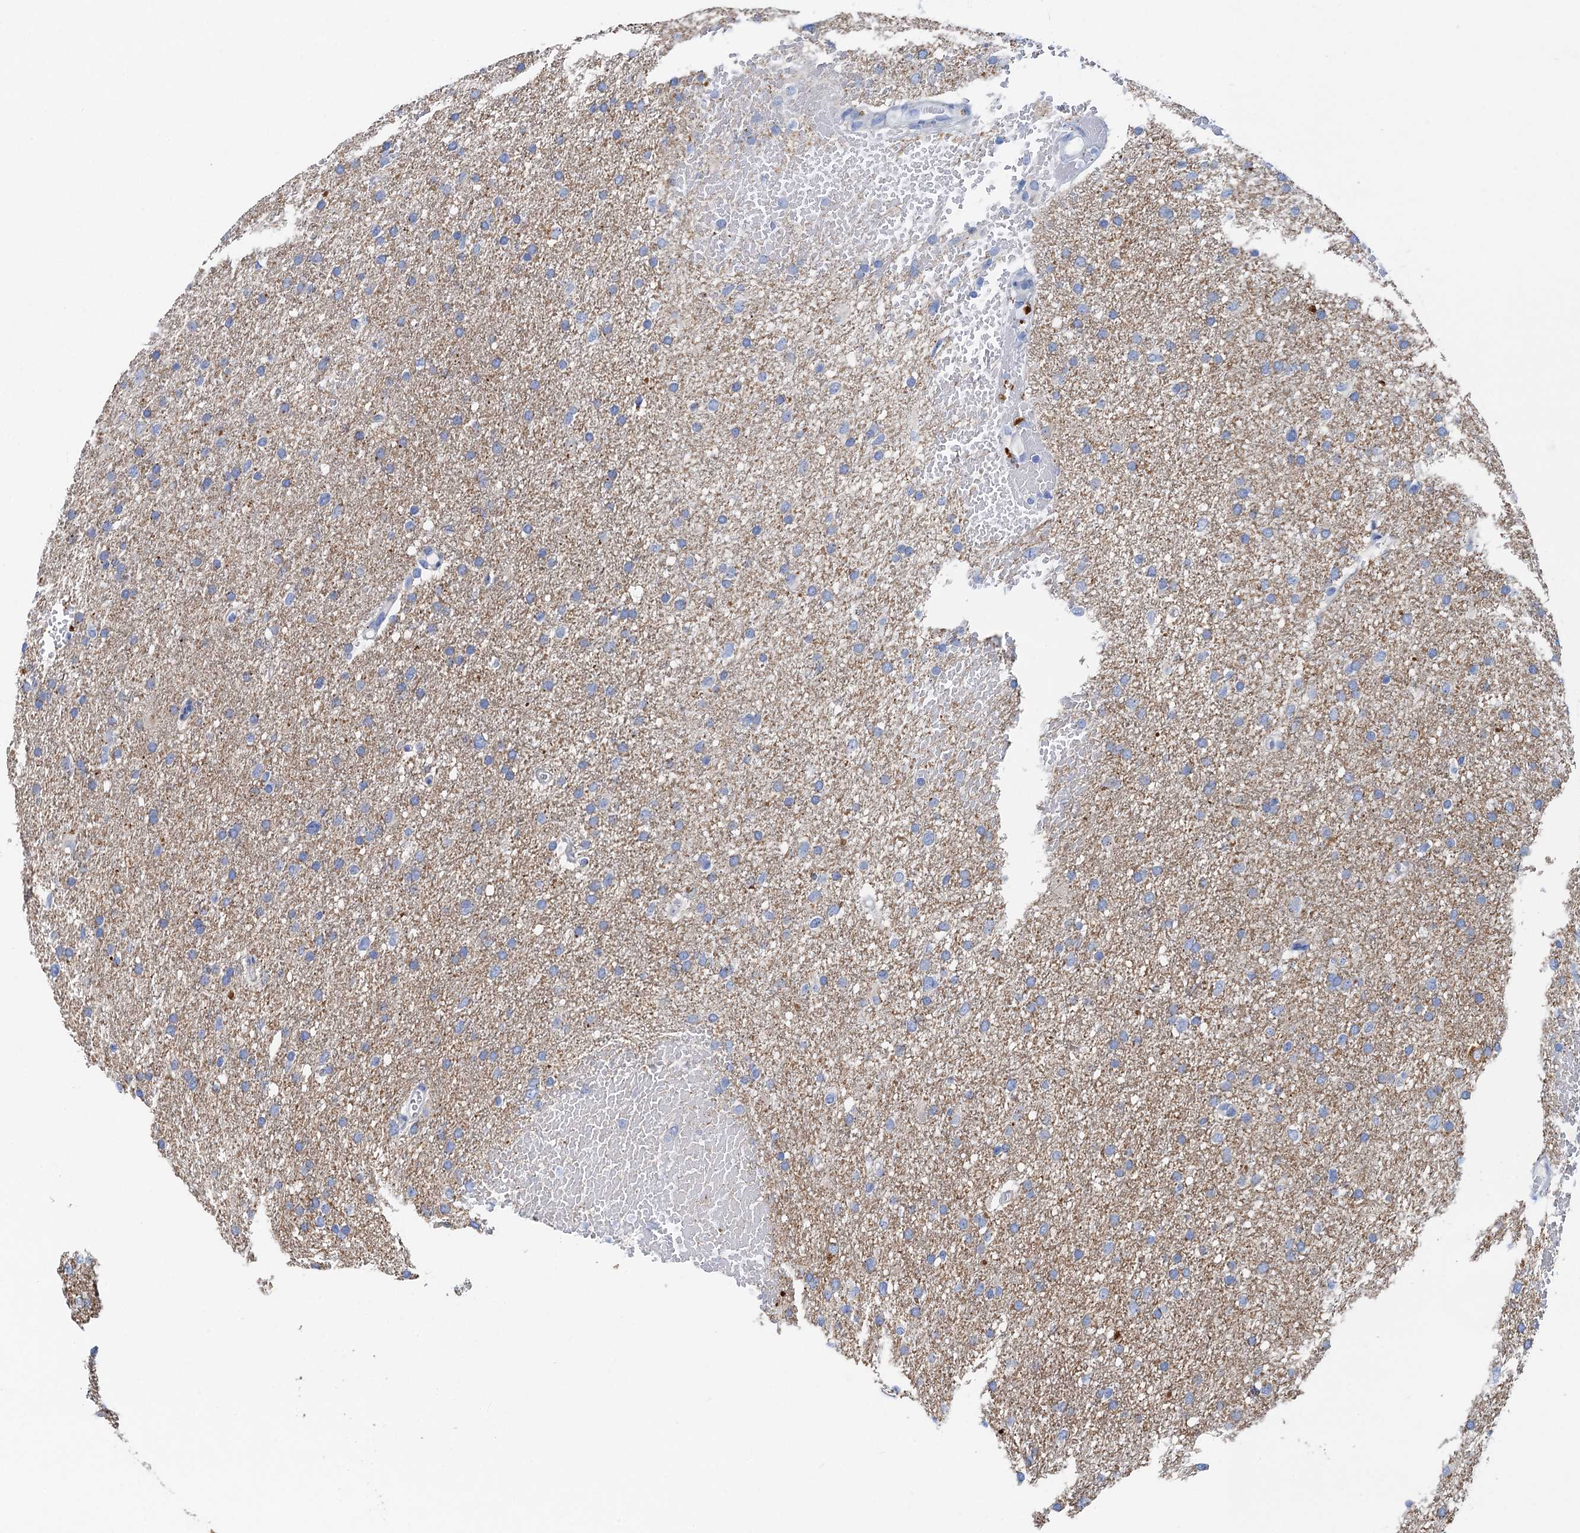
{"staining": {"intensity": "weak", "quantity": "25%-75%", "location": "cytoplasmic/membranous"}, "tissue": "glioma", "cell_type": "Tumor cells", "image_type": "cancer", "snomed": [{"axis": "morphology", "description": "Glioma, malignant, High grade"}, {"axis": "topography", "description": "Cerebral cortex"}], "caption": "Immunohistochemistry of human high-grade glioma (malignant) displays low levels of weak cytoplasmic/membranous expression in approximately 25%-75% of tumor cells. (Brightfield microscopy of DAB IHC at high magnification).", "gene": "NLRP10", "patient": {"sex": "female", "age": 36}}